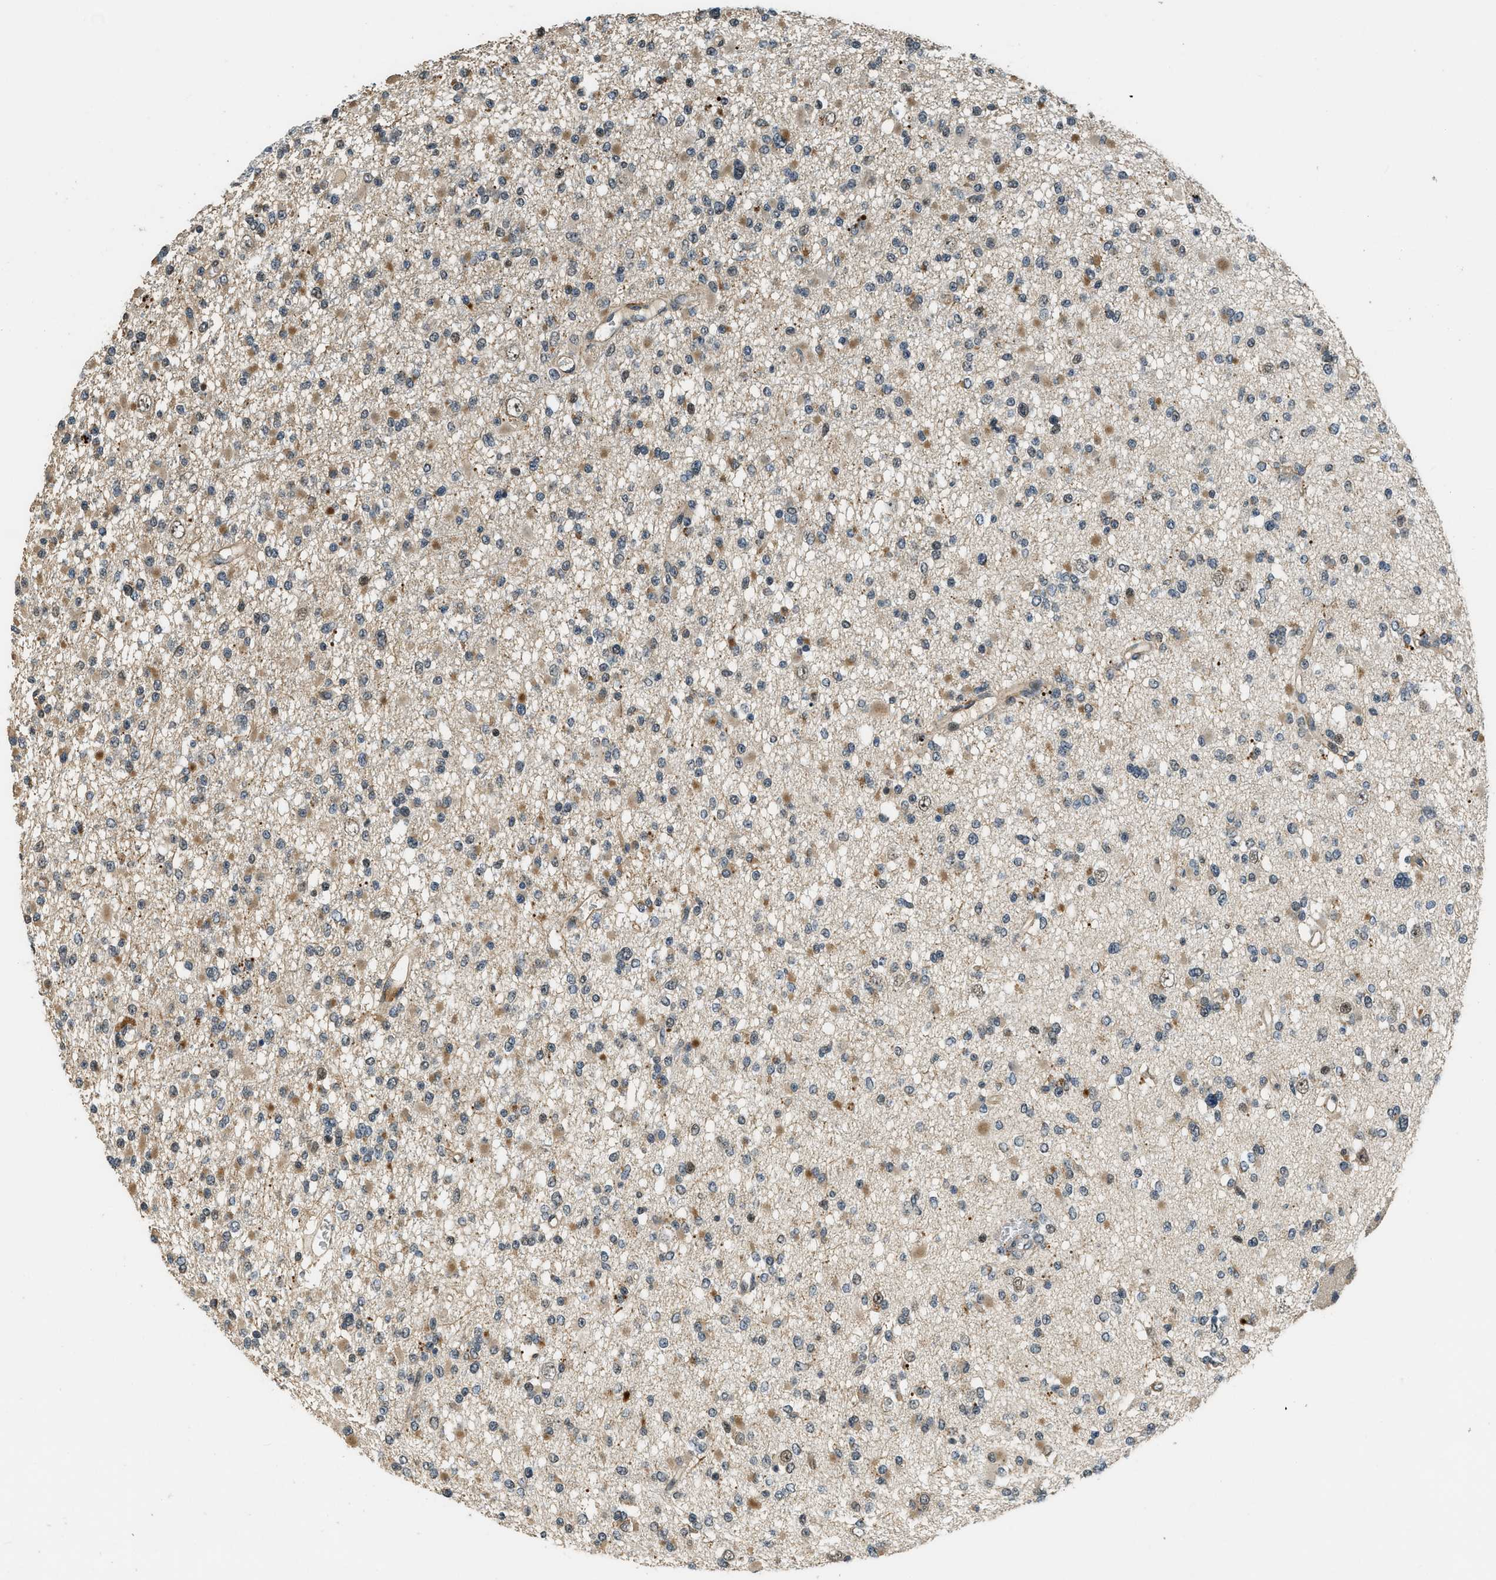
{"staining": {"intensity": "moderate", "quantity": "25%-75%", "location": "cytoplasmic/membranous"}, "tissue": "glioma", "cell_type": "Tumor cells", "image_type": "cancer", "snomed": [{"axis": "morphology", "description": "Glioma, malignant, Low grade"}, {"axis": "topography", "description": "Brain"}], "caption": "Glioma stained with DAB (3,3'-diaminobenzidine) IHC displays medium levels of moderate cytoplasmic/membranous expression in approximately 25%-75% of tumor cells. Using DAB (3,3'-diaminobenzidine) (brown) and hematoxylin (blue) stains, captured at high magnification using brightfield microscopy.", "gene": "MED21", "patient": {"sex": "female", "age": 22}}